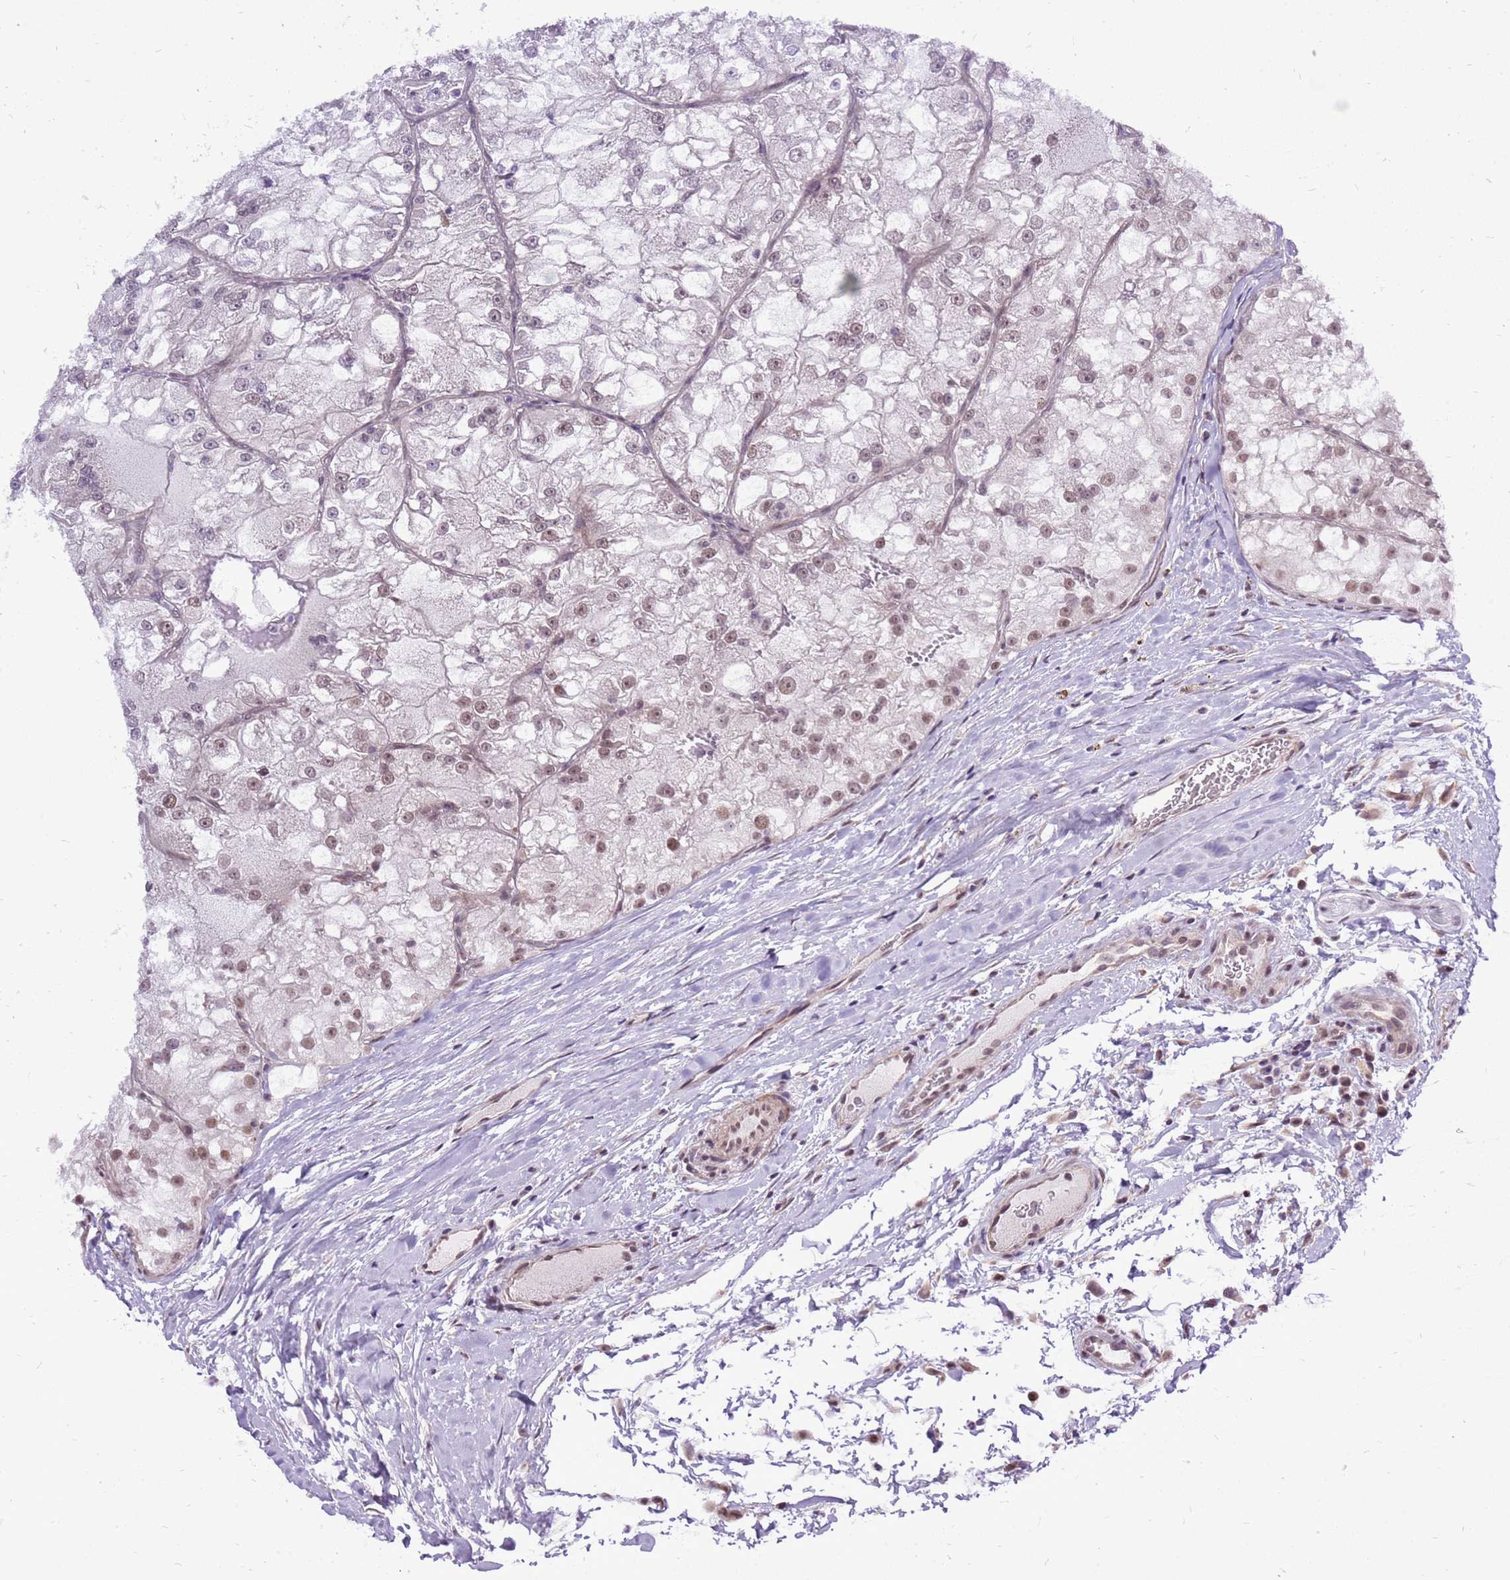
{"staining": {"intensity": "moderate", "quantity": "<25%", "location": "nuclear"}, "tissue": "renal cancer", "cell_type": "Tumor cells", "image_type": "cancer", "snomed": [{"axis": "morphology", "description": "Adenocarcinoma, NOS"}, {"axis": "topography", "description": "Kidney"}], "caption": "A photomicrograph showing moderate nuclear staining in approximately <25% of tumor cells in renal adenocarcinoma, as visualized by brown immunohistochemical staining.", "gene": "CCDC166", "patient": {"sex": "female", "age": 72}}